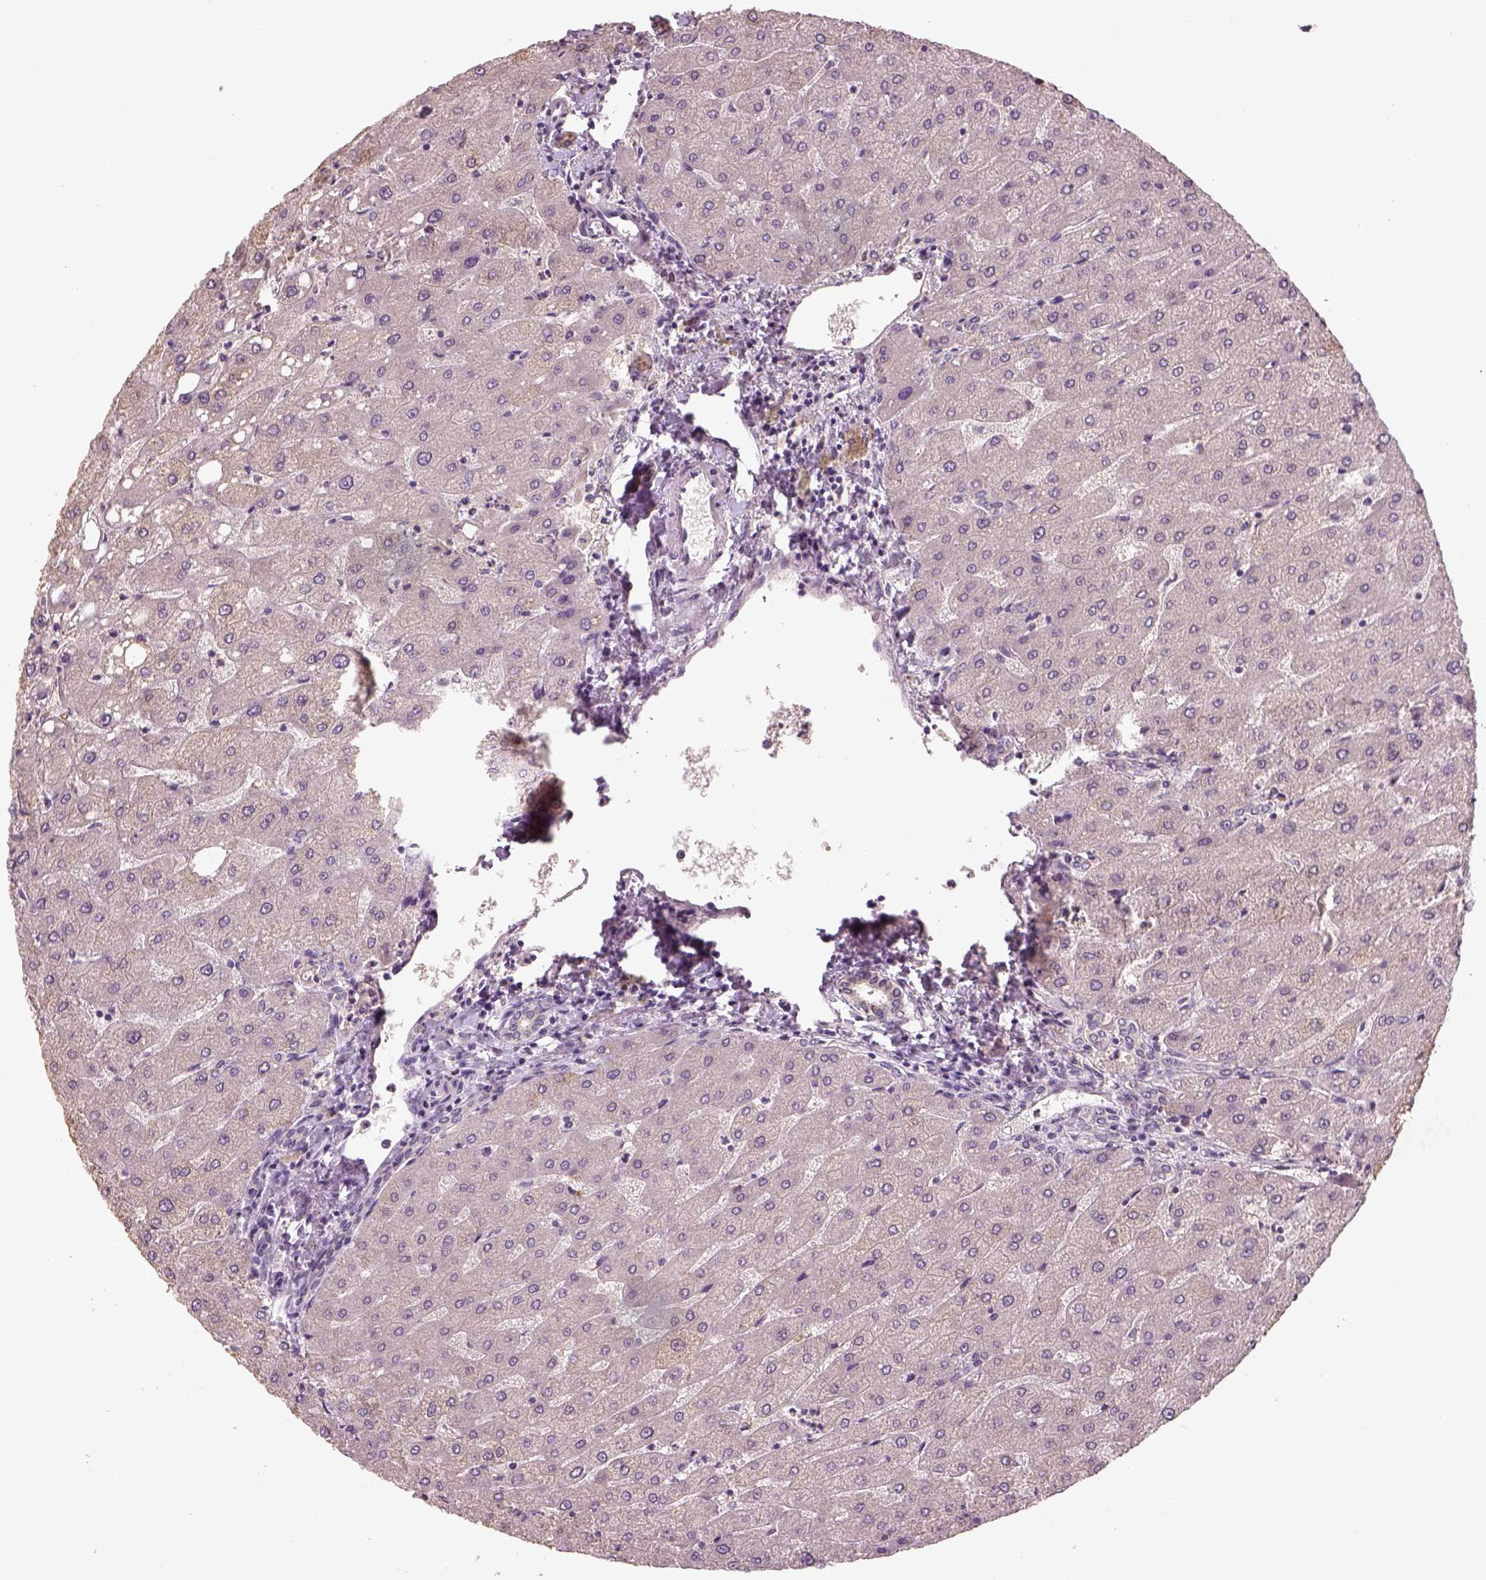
{"staining": {"intensity": "negative", "quantity": "none", "location": "none"}, "tissue": "liver", "cell_type": "Cholangiocytes", "image_type": "normal", "snomed": [{"axis": "morphology", "description": "Normal tissue, NOS"}, {"axis": "topography", "description": "Liver"}], "caption": "Photomicrograph shows no protein staining in cholangiocytes of benign liver.", "gene": "GDNF", "patient": {"sex": "male", "age": 67}}